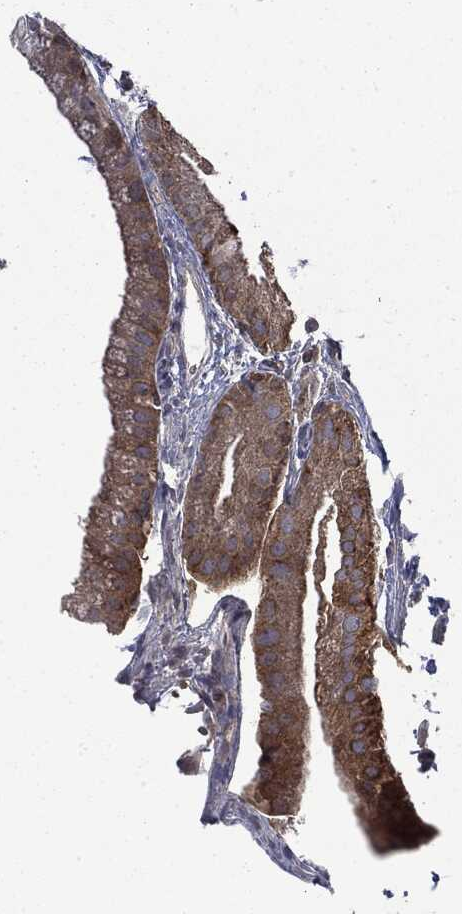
{"staining": {"intensity": "moderate", "quantity": ">75%", "location": "cytoplasmic/membranous"}, "tissue": "gallbladder", "cell_type": "Glandular cells", "image_type": "normal", "snomed": [{"axis": "morphology", "description": "Normal tissue, NOS"}, {"axis": "topography", "description": "Gallbladder"}], "caption": "A brown stain shows moderate cytoplasmic/membranous staining of a protein in glandular cells of normal human gallbladder.", "gene": "SNX5", "patient": {"sex": "male", "age": 67}}